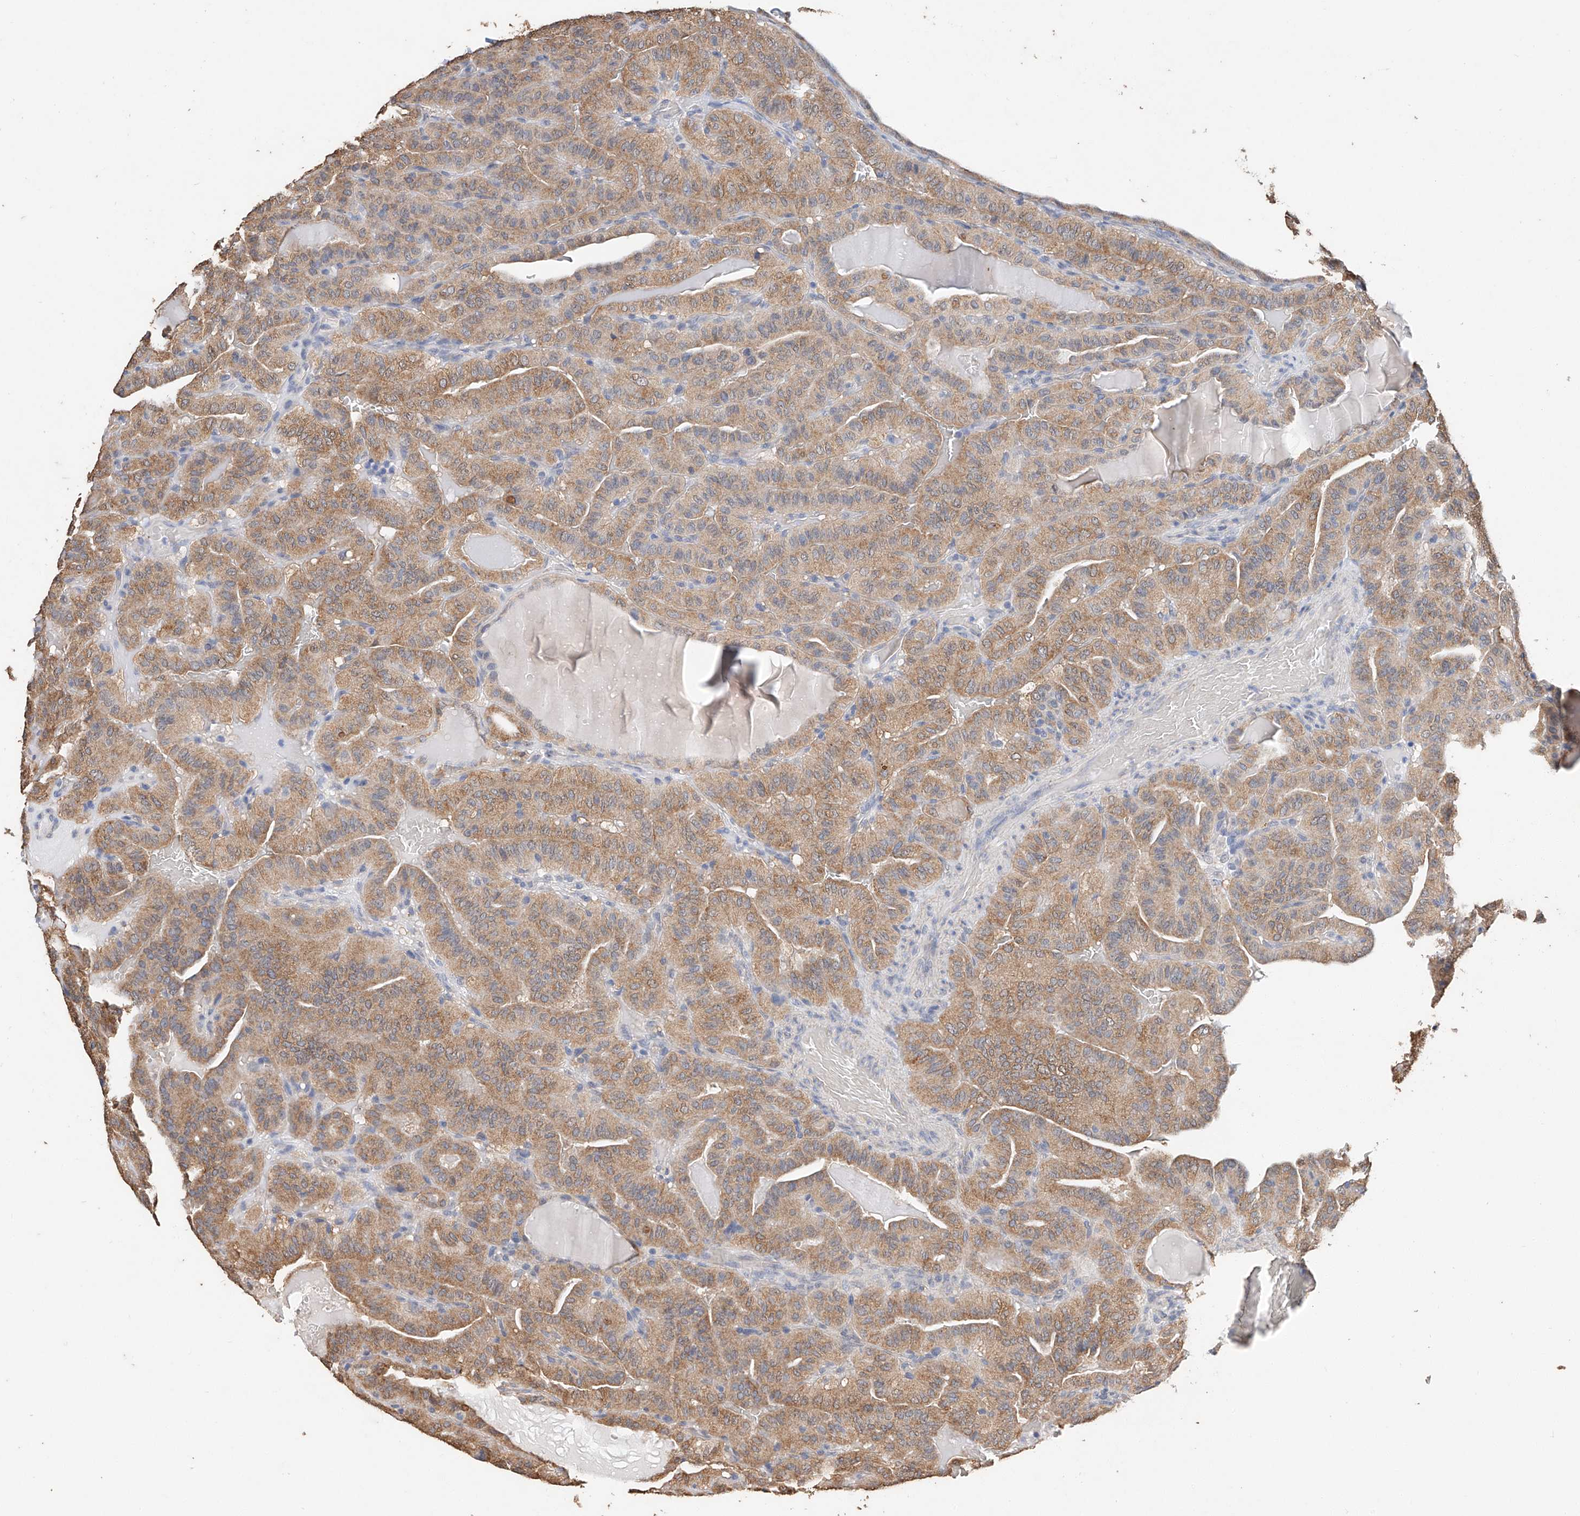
{"staining": {"intensity": "moderate", "quantity": ">75%", "location": "cytoplasmic/membranous"}, "tissue": "thyroid cancer", "cell_type": "Tumor cells", "image_type": "cancer", "snomed": [{"axis": "morphology", "description": "Papillary adenocarcinoma, NOS"}, {"axis": "topography", "description": "Thyroid gland"}], "caption": "Protein expression analysis of thyroid cancer (papillary adenocarcinoma) reveals moderate cytoplasmic/membranous expression in about >75% of tumor cells. (brown staining indicates protein expression, while blue staining denotes nuclei).", "gene": "CERS4", "patient": {"sex": "male", "age": 77}}